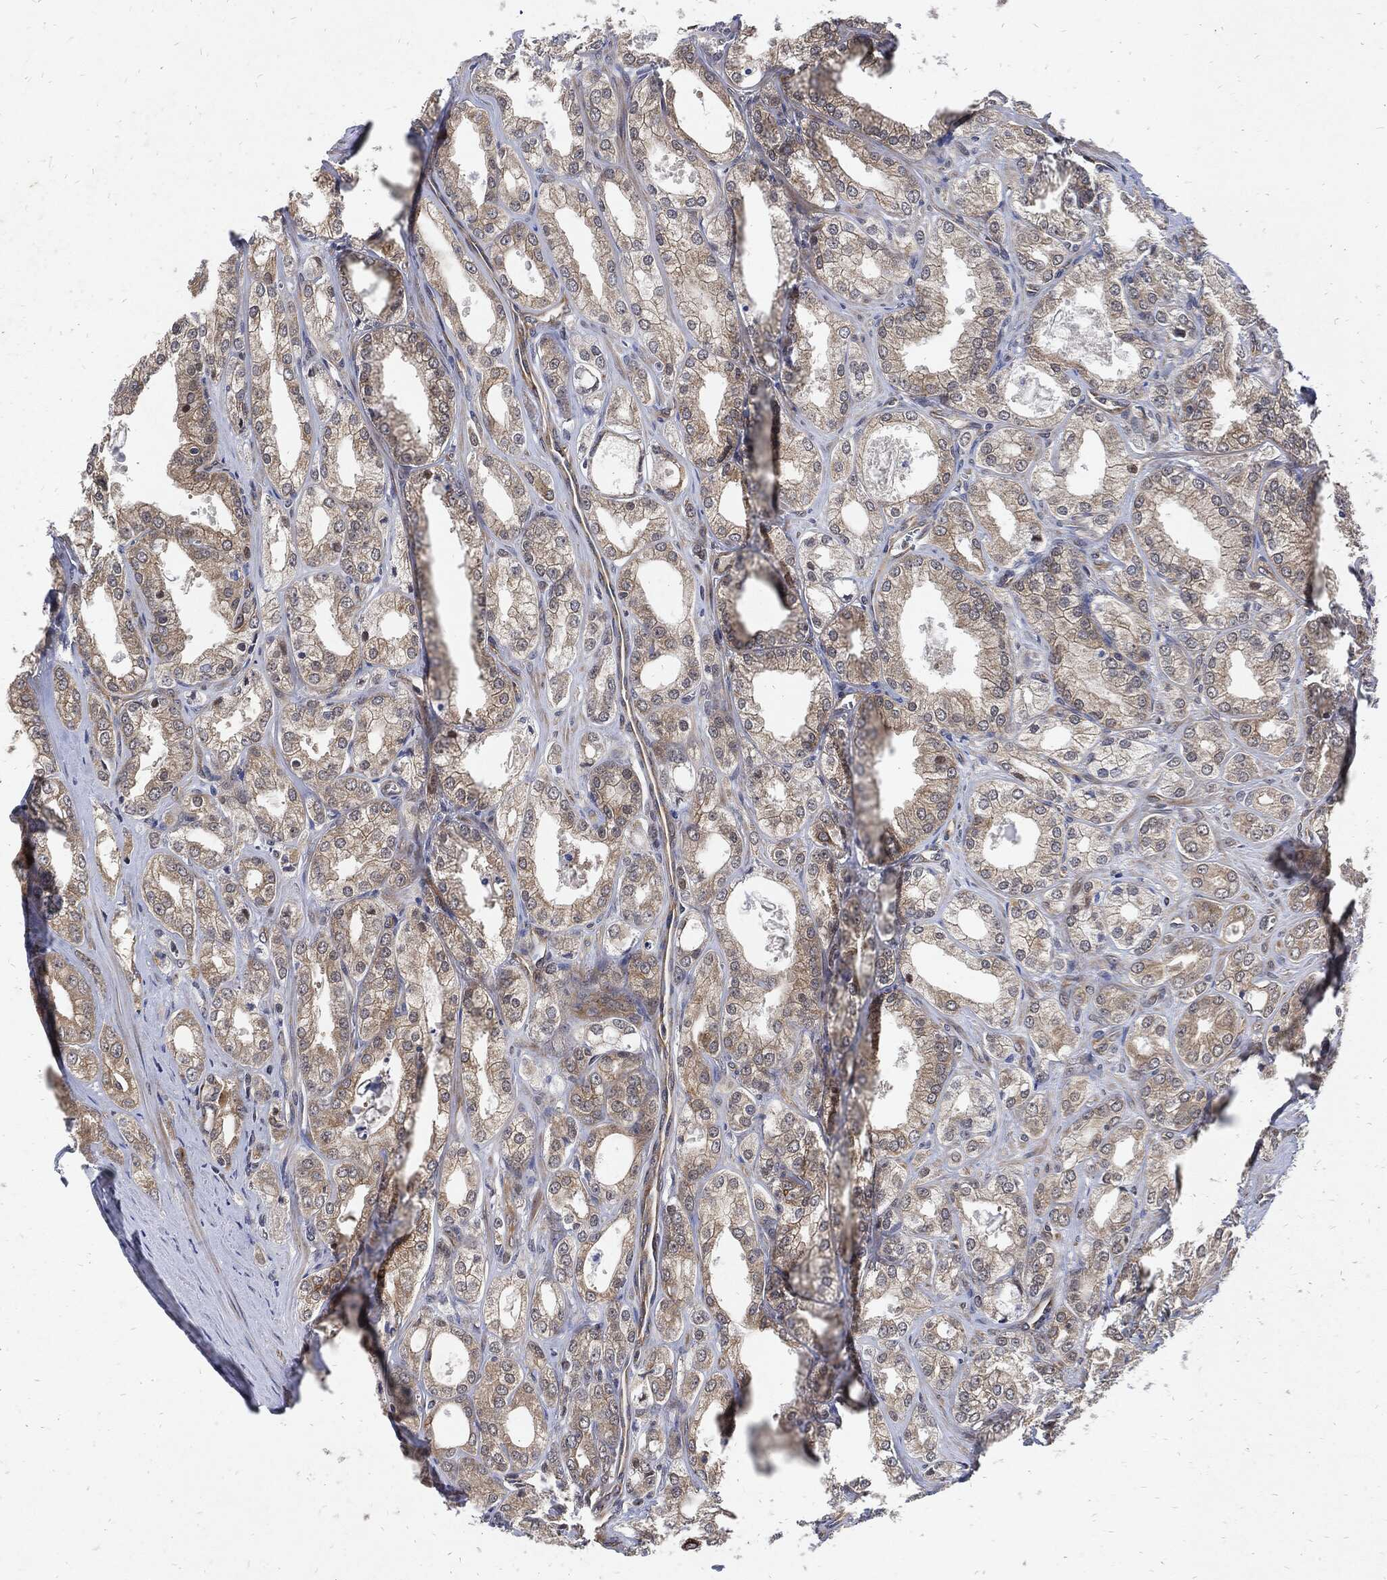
{"staining": {"intensity": "moderate", "quantity": "25%-75%", "location": "cytoplasmic/membranous"}, "tissue": "prostate cancer", "cell_type": "Tumor cells", "image_type": "cancer", "snomed": [{"axis": "morphology", "description": "Adenocarcinoma, NOS"}, {"axis": "morphology", "description": "Adenocarcinoma, High grade"}, {"axis": "topography", "description": "Prostate"}], "caption": "Tumor cells display moderate cytoplasmic/membranous positivity in about 25%-75% of cells in high-grade adenocarcinoma (prostate).", "gene": "DCTN1", "patient": {"sex": "male", "age": 70}}